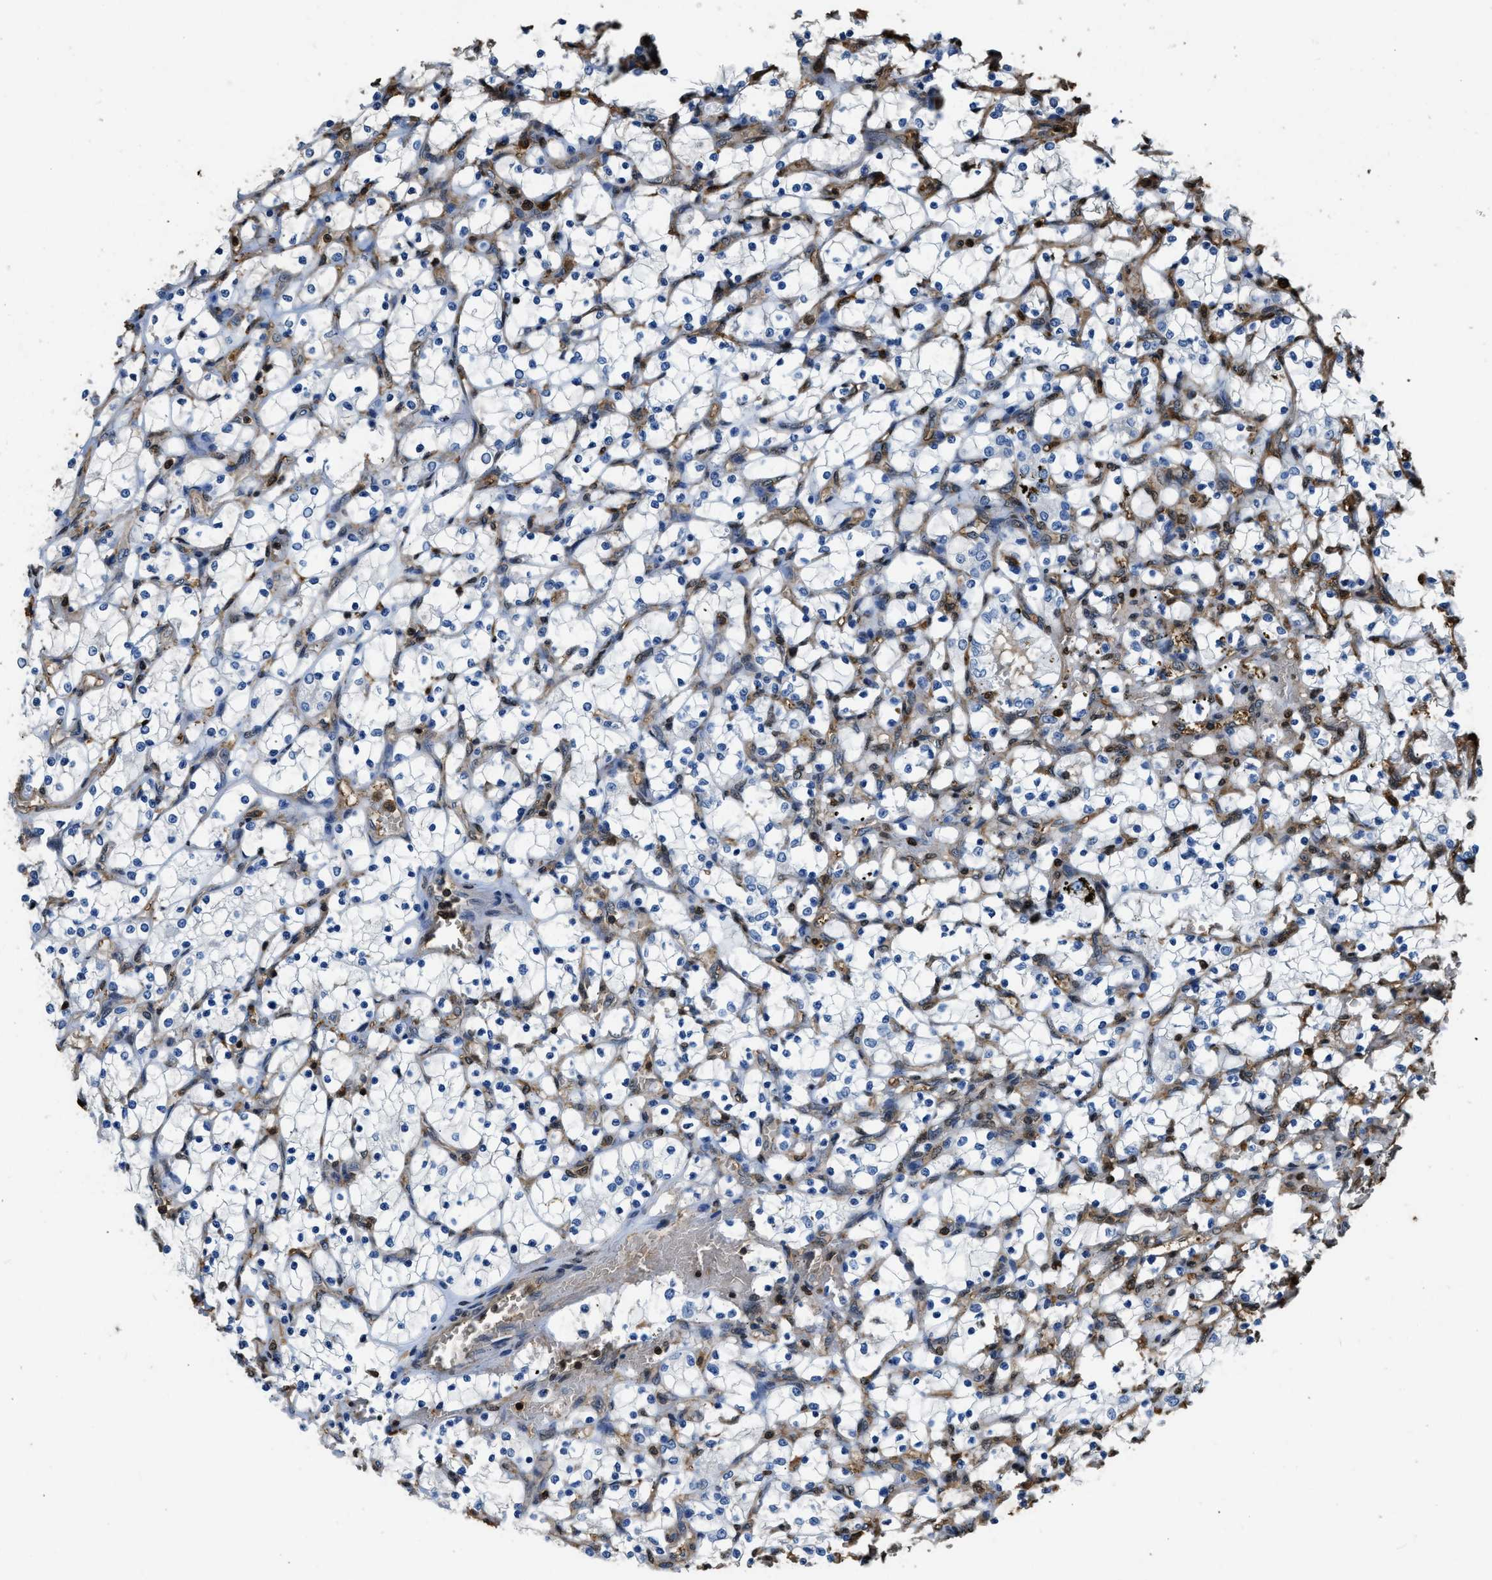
{"staining": {"intensity": "negative", "quantity": "none", "location": "none"}, "tissue": "renal cancer", "cell_type": "Tumor cells", "image_type": "cancer", "snomed": [{"axis": "morphology", "description": "Adenocarcinoma, NOS"}, {"axis": "topography", "description": "Kidney"}], "caption": "Adenocarcinoma (renal) was stained to show a protein in brown. There is no significant staining in tumor cells.", "gene": "ARHGDIB", "patient": {"sex": "female", "age": 69}}